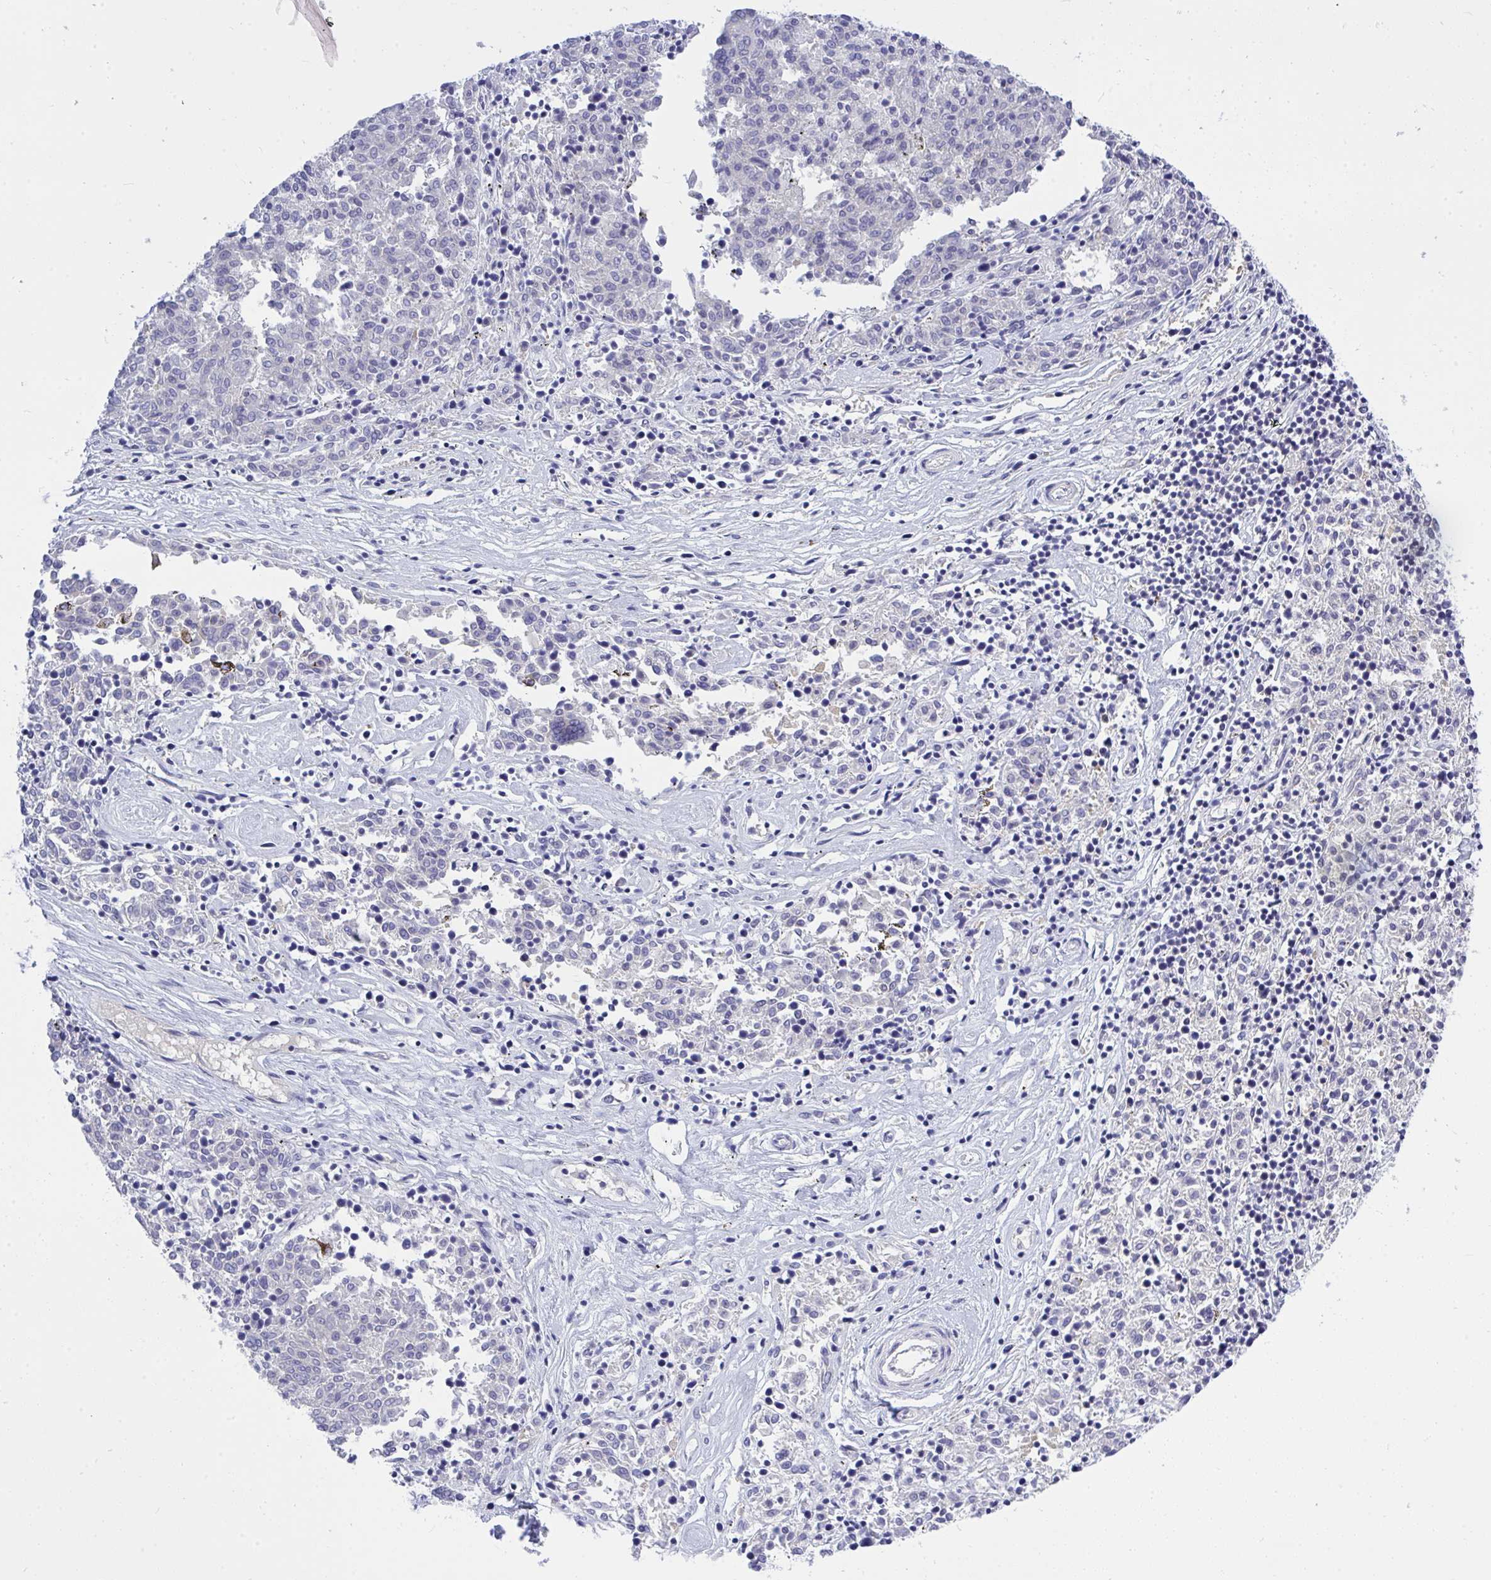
{"staining": {"intensity": "negative", "quantity": "none", "location": "none"}, "tissue": "melanoma", "cell_type": "Tumor cells", "image_type": "cancer", "snomed": [{"axis": "morphology", "description": "Malignant melanoma, NOS"}, {"axis": "topography", "description": "Skin"}], "caption": "Tumor cells show no significant protein expression in malignant melanoma.", "gene": "THOP1", "patient": {"sex": "female", "age": 72}}